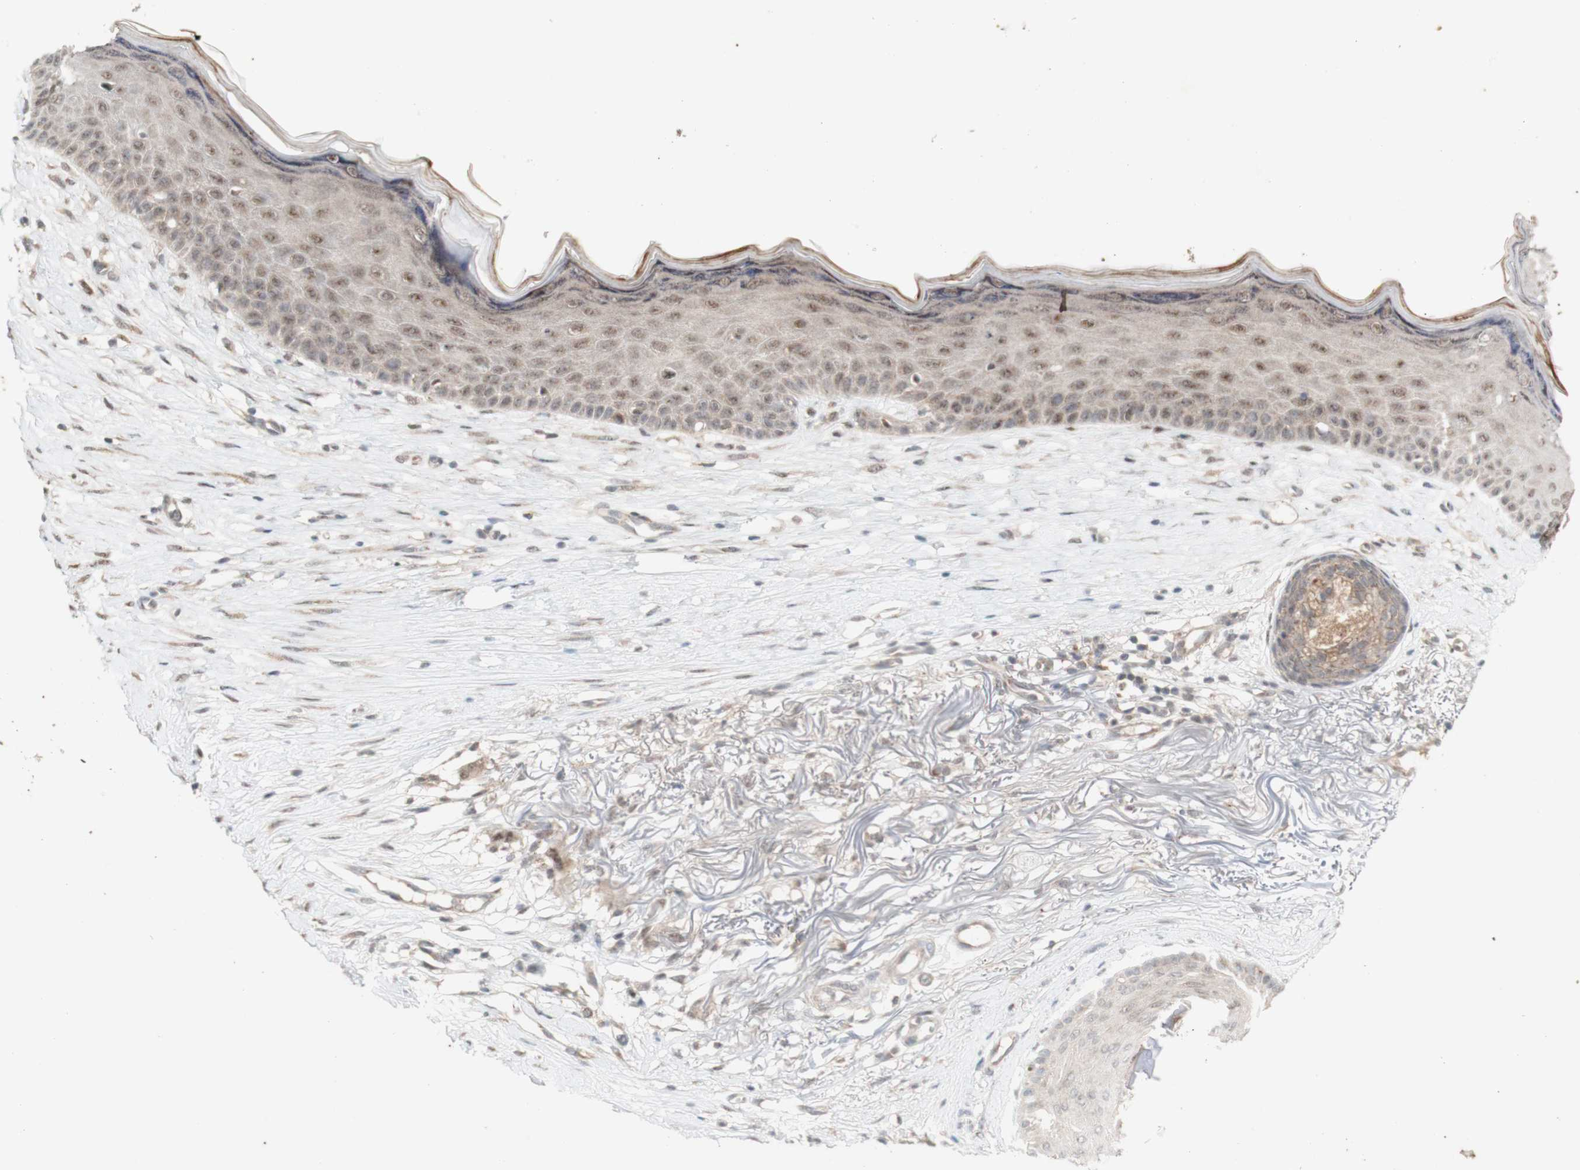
{"staining": {"intensity": "weak", "quantity": ">75%", "location": "cytoplasmic/membranous"}, "tissue": "skin cancer", "cell_type": "Tumor cells", "image_type": "cancer", "snomed": [{"axis": "morphology", "description": "Basal cell carcinoma"}, {"axis": "topography", "description": "Skin"}], "caption": "Weak cytoplasmic/membranous protein staining is appreciated in about >75% of tumor cells in skin cancer (basal cell carcinoma). The staining was performed using DAB to visualize the protein expression in brown, while the nuclei were stained in blue with hematoxylin (Magnification: 20x).", "gene": "CYLD", "patient": {"sex": "female", "age": 70}}